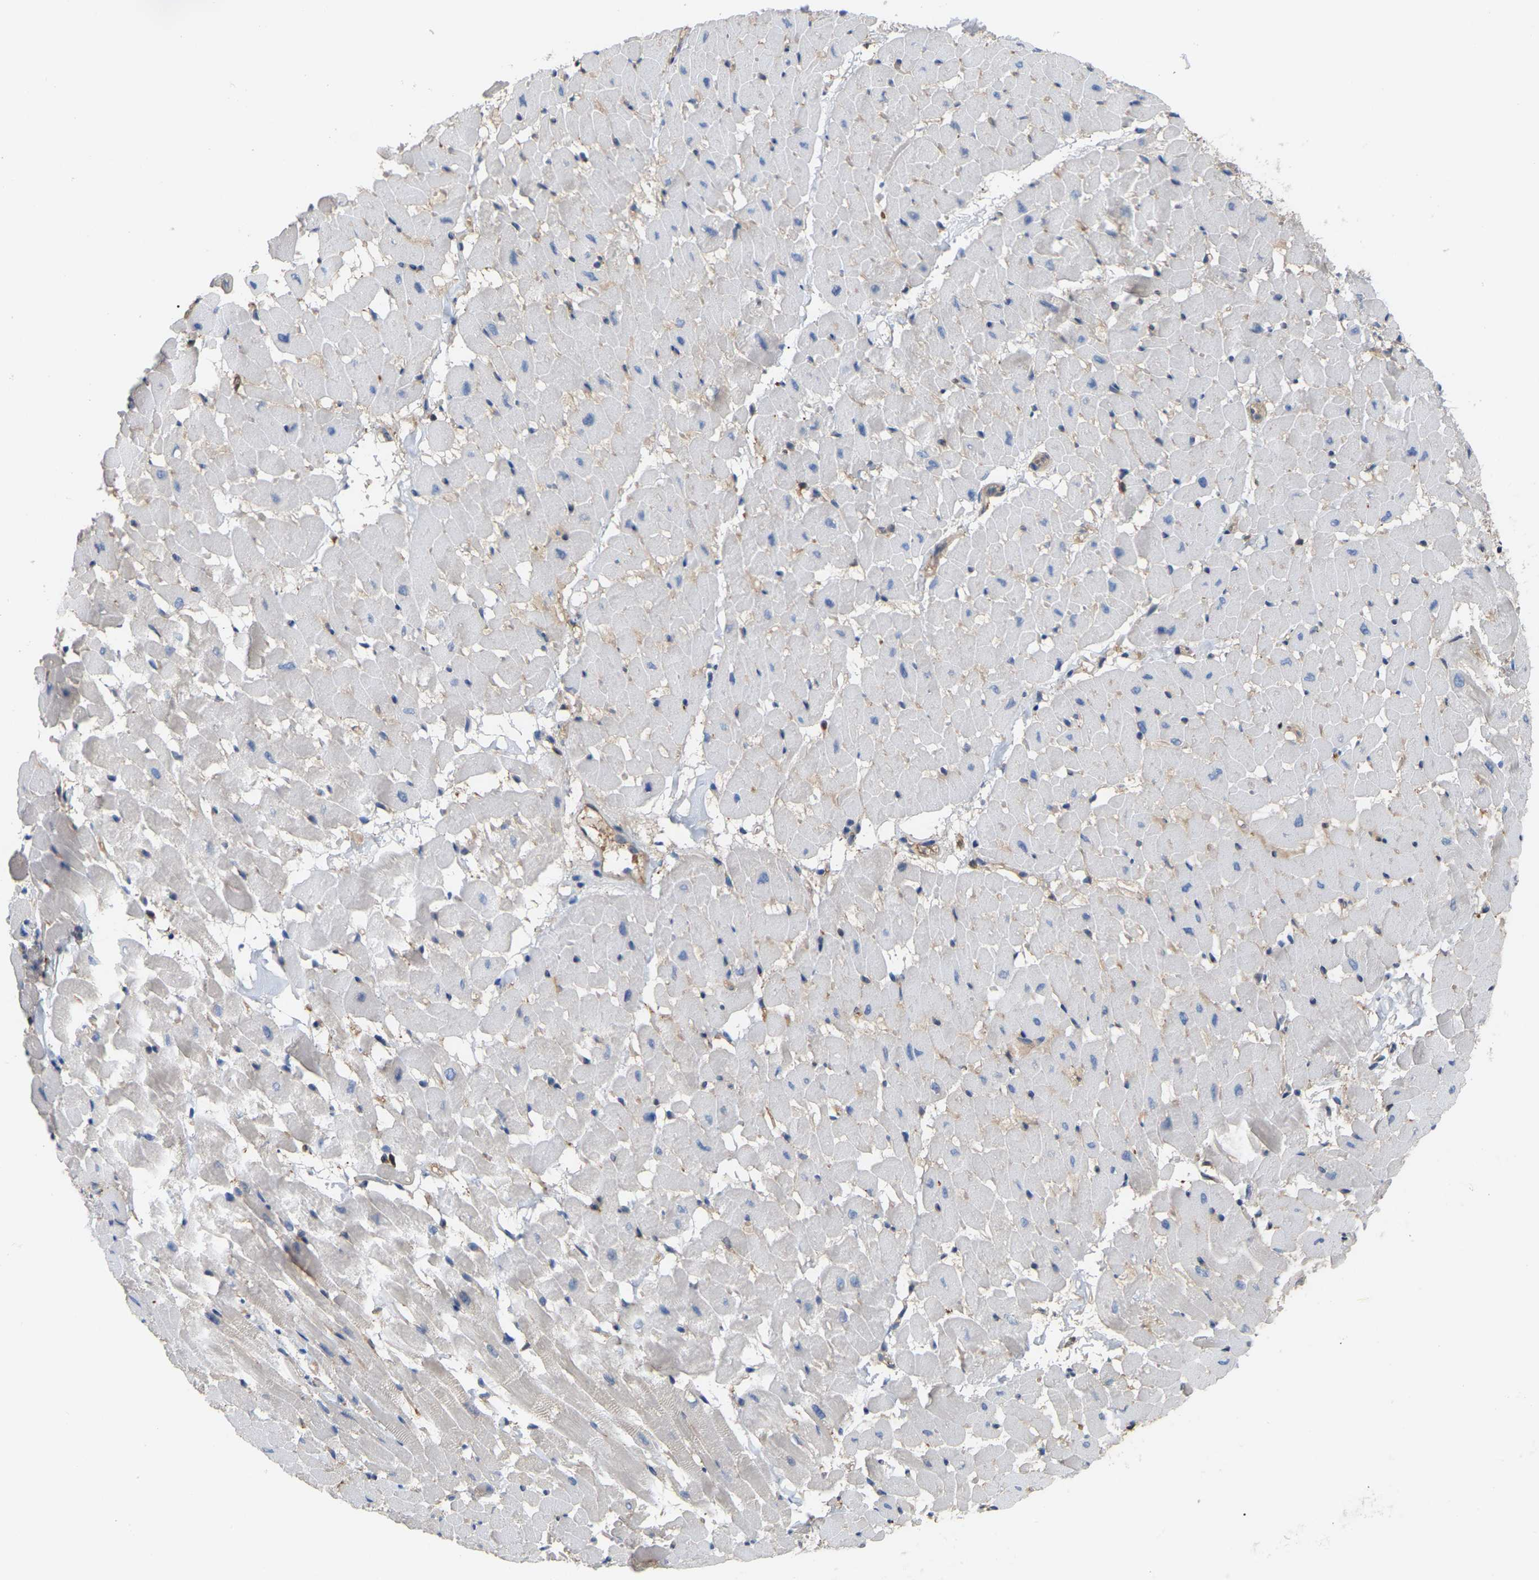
{"staining": {"intensity": "negative", "quantity": "none", "location": "none"}, "tissue": "heart muscle", "cell_type": "Cardiomyocytes", "image_type": "normal", "snomed": [{"axis": "morphology", "description": "Normal tissue, NOS"}, {"axis": "topography", "description": "Heart"}], "caption": "There is no significant positivity in cardiomyocytes of heart muscle. Brightfield microscopy of immunohistochemistry stained with DAB (brown) and hematoxylin (blue), captured at high magnification.", "gene": "MTPN", "patient": {"sex": "male", "age": 45}}